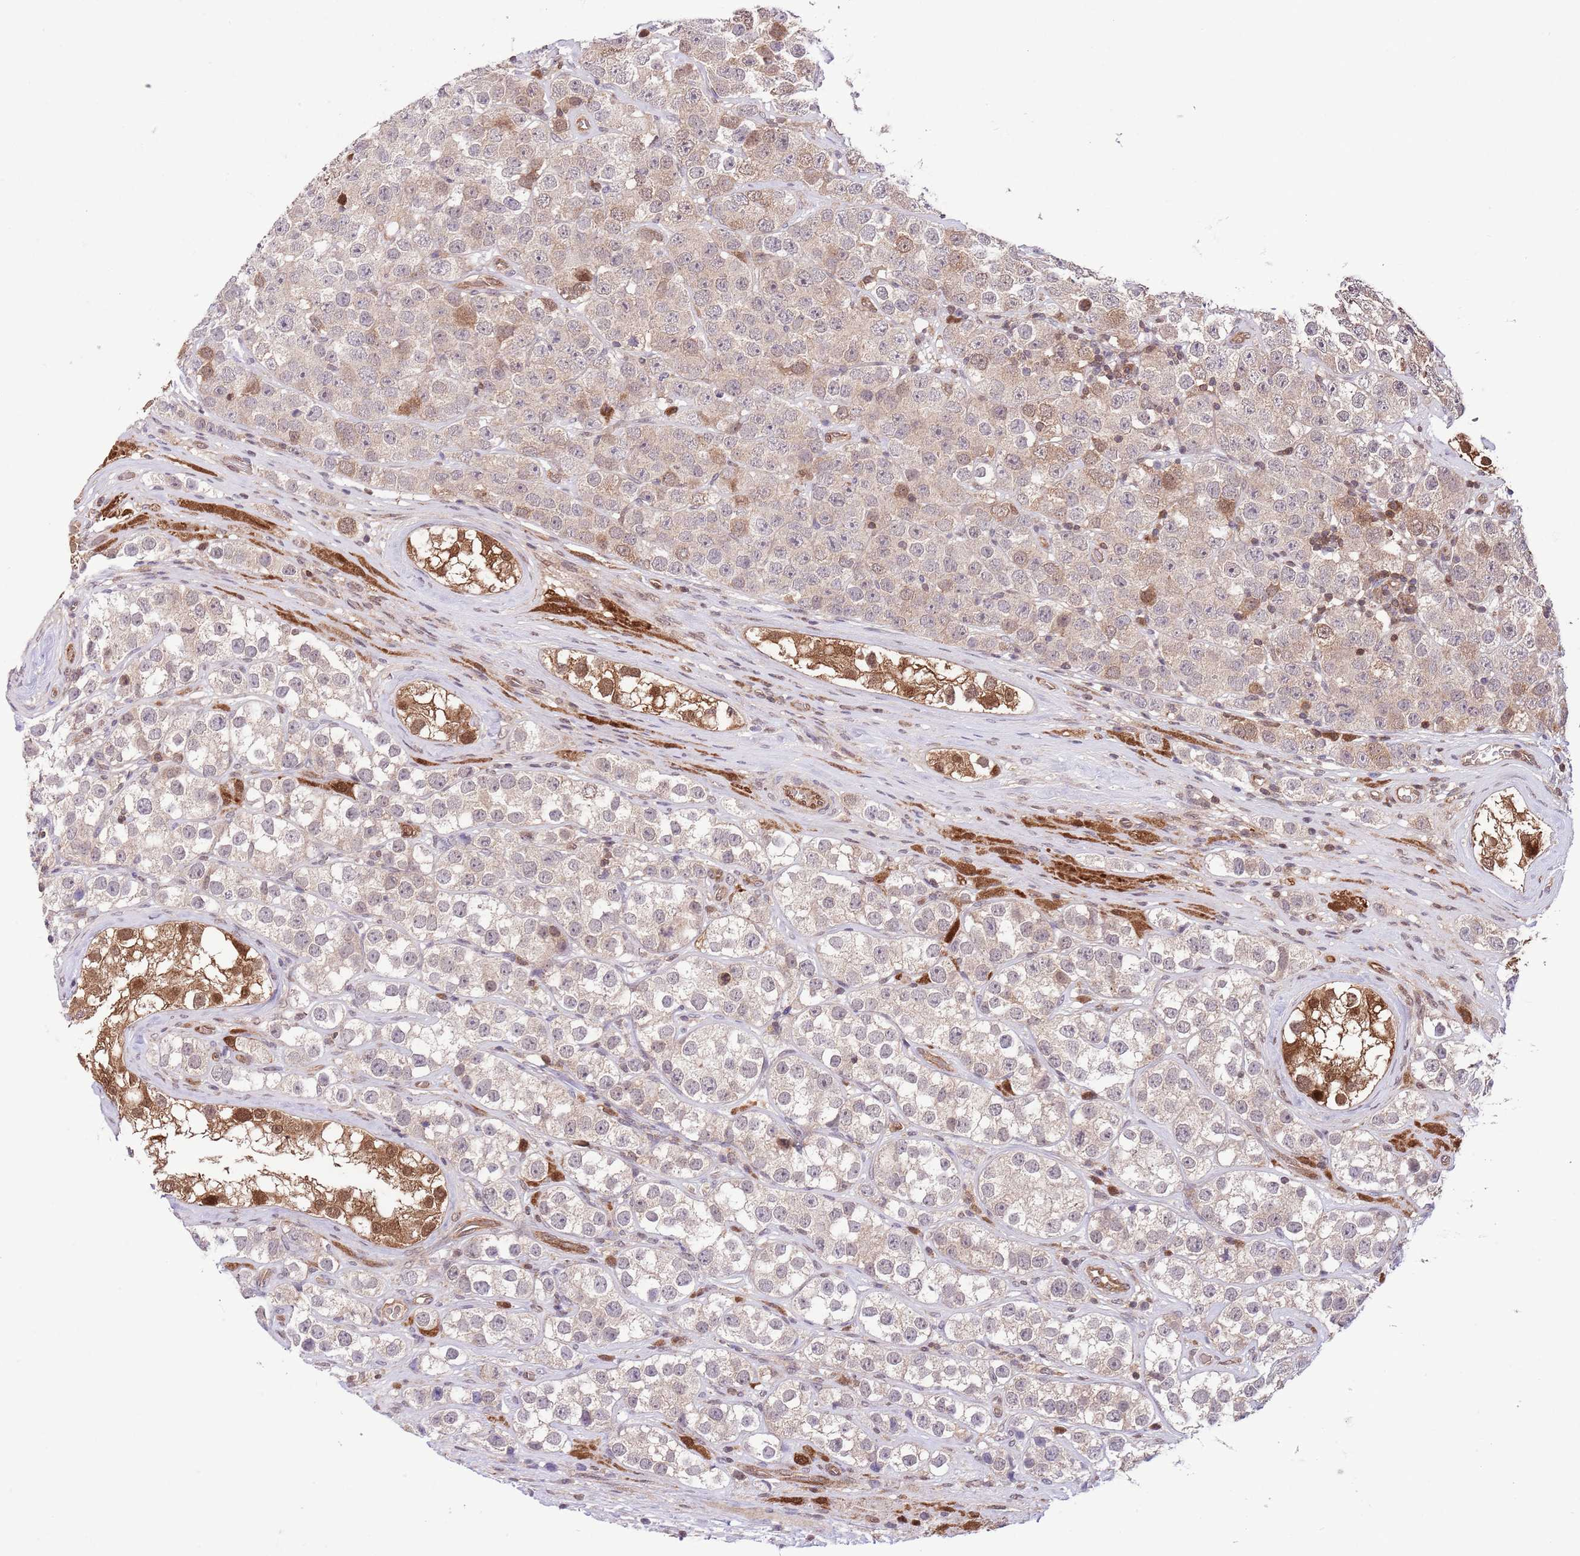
{"staining": {"intensity": "weak", "quantity": "25%-75%", "location": "cytoplasmic/membranous,nuclear"}, "tissue": "testis cancer", "cell_type": "Tumor cells", "image_type": "cancer", "snomed": [{"axis": "morphology", "description": "Seminoma, NOS"}, {"axis": "topography", "description": "Testis"}], "caption": "Human testis cancer (seminoma) stained with a protein marker shows weak staining in tumor cells.", "gene": "HDHD2", "patient": {"sex": "male", "age": 28}}